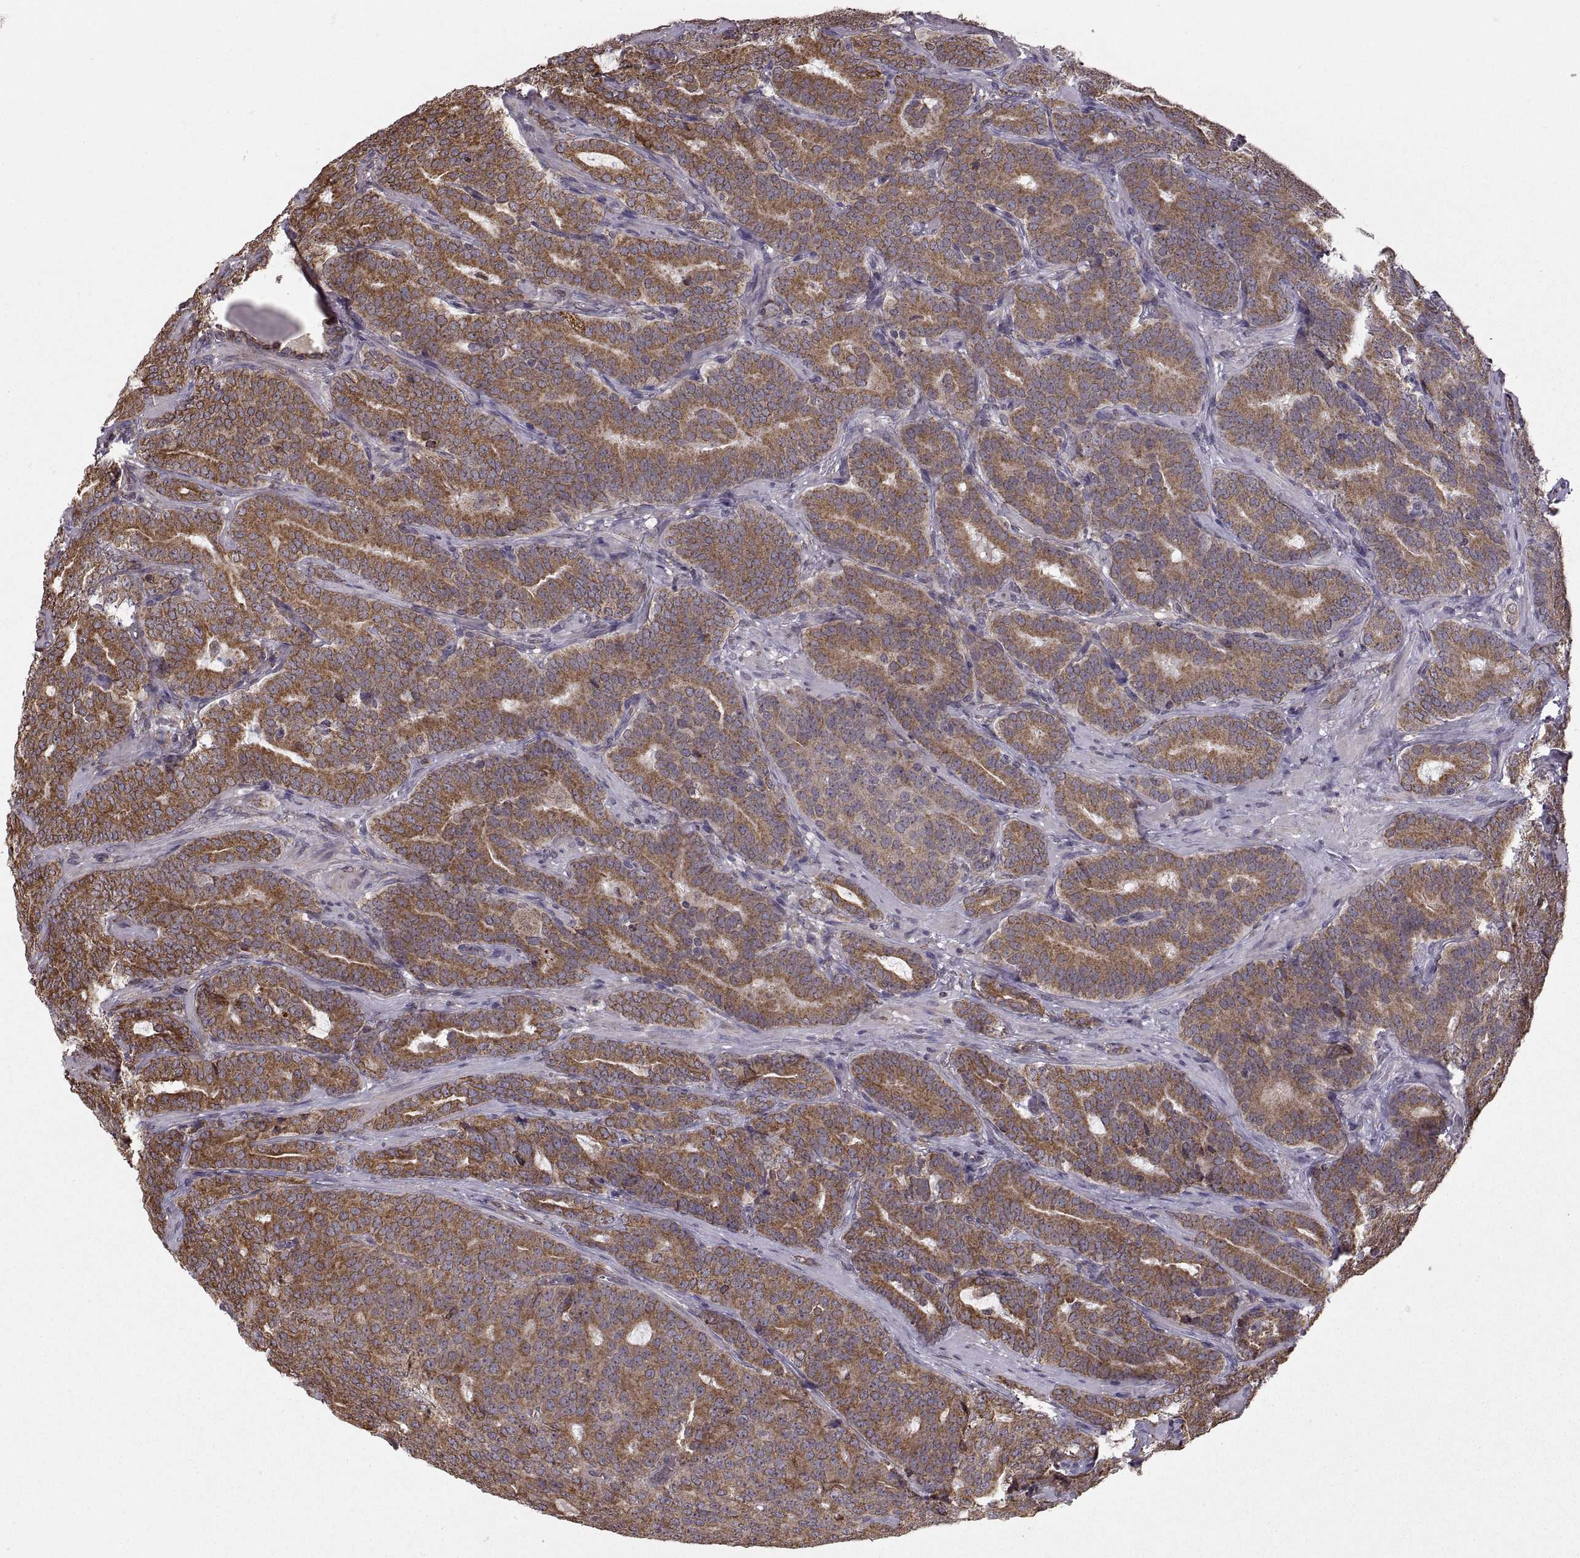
{"staining": {"intensity": "strong", "quantity": ">75%", "location": "cytoplasmic/membranous"}, "tissue": "prostate cancer", "cell_type": "Tumor cells", "image_type": "cancer", "snomed": [{"axis": "morphology", "description": "Adenocarcinoma, NOS"}, {"axis": "topography", "description": "Prostate"}], "caption": "A brown stain labels strong cytoplasmic/membranous expression of a protein in human prostate adenocarcinoma tumor cells.", "gene": "PDIA3", "patient": {"sex": "male", "age": 71}}